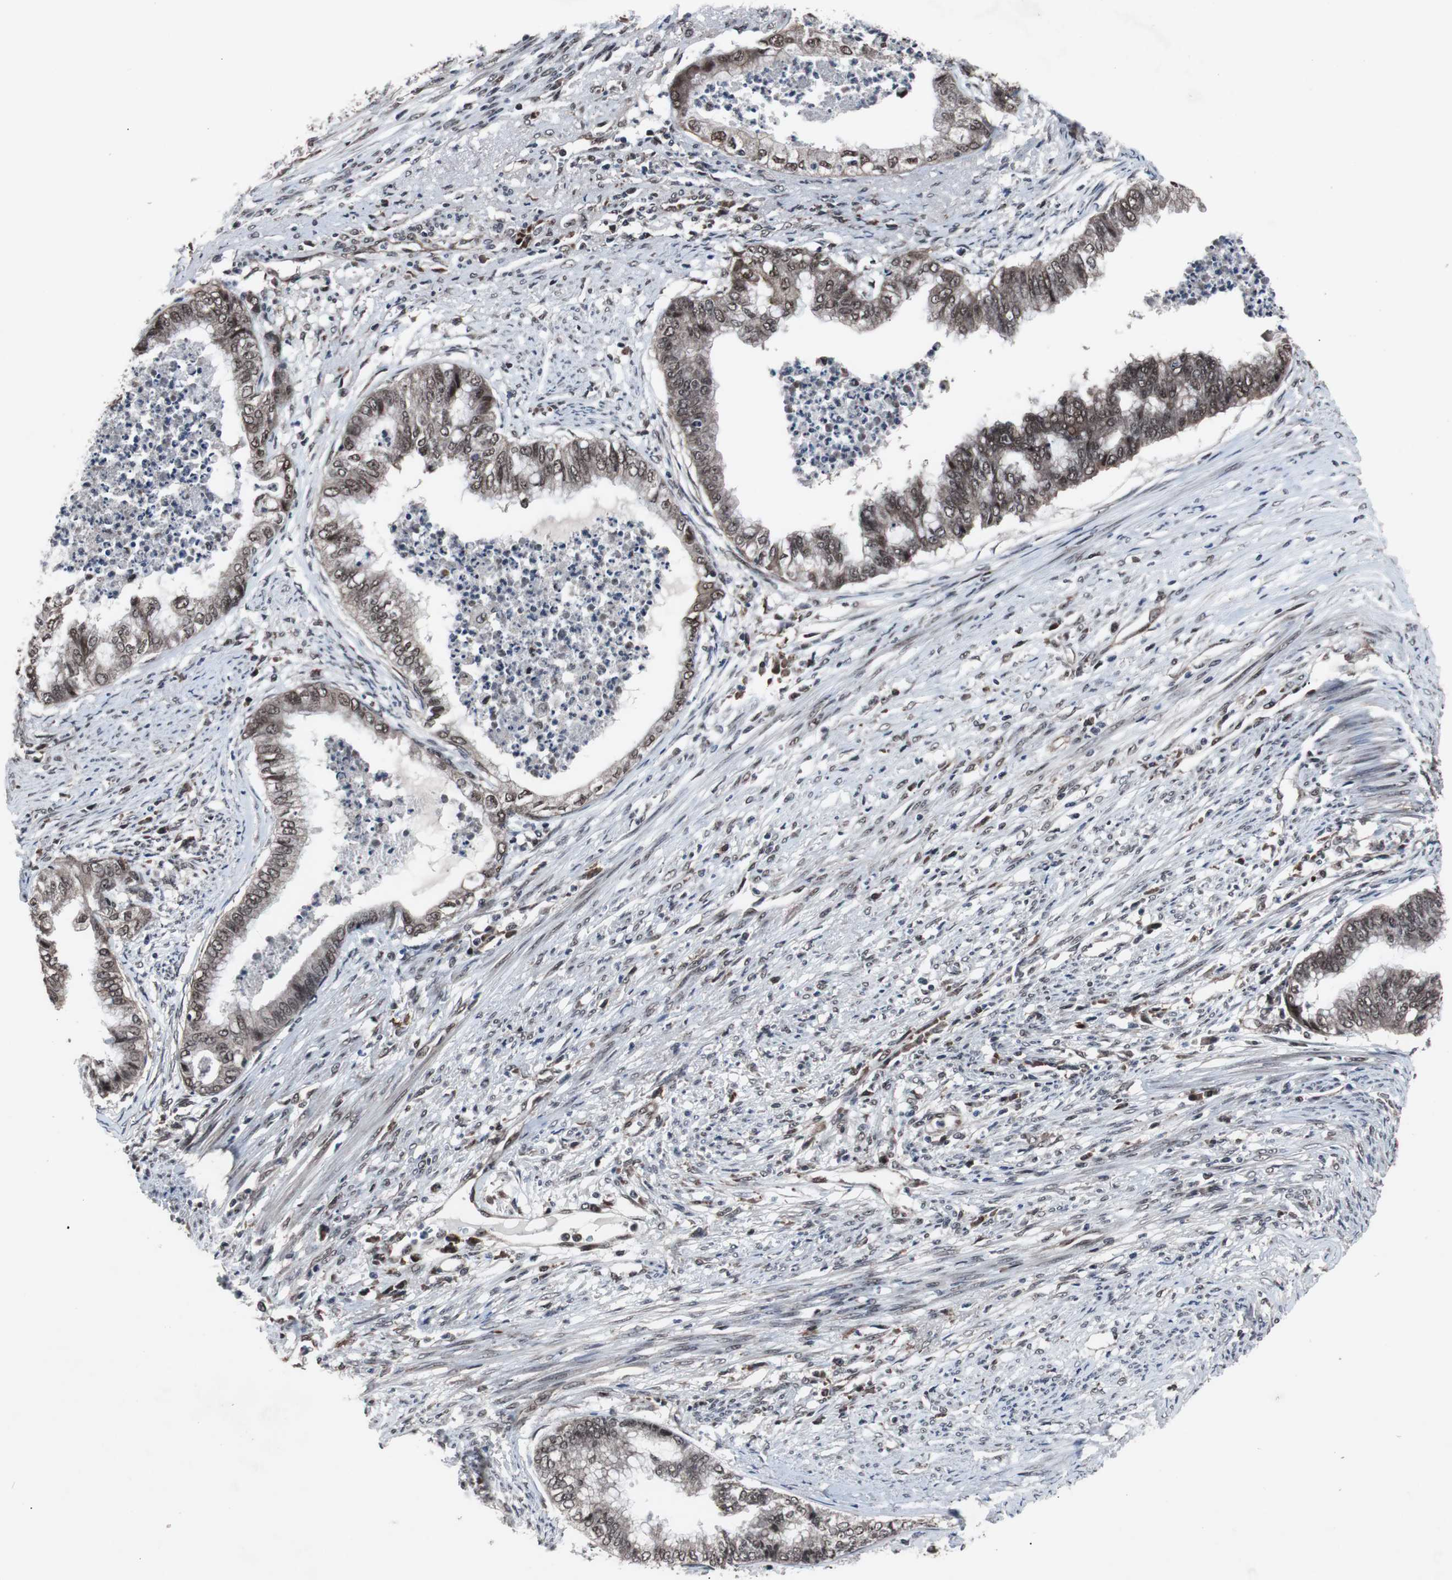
{"staining": {"intensity": "moderate", "quantity": ">75%", "location": "nuclear"}, "tissue": "endometrial cancer", "cell_type": "Tumor cells", "image_type": "cancer", "snomed": [{"axis": "morphology", "description": "Adenocarcinoma, NOS"}, {"axis": "topography", "description": "Endometrium"}], "caption": "Endometrial cancer (adenocarcinoma) stained for a protein reveals moderate nuclear positivity in tumor cells. The staining was performed using DAB to visualize the protein expression in brown, while the nuclei were stained in blue with hematoxylin (Magnification: 20x).", "gene": "GTF2F2", "patient": {"sex": "female", "age": 79}}